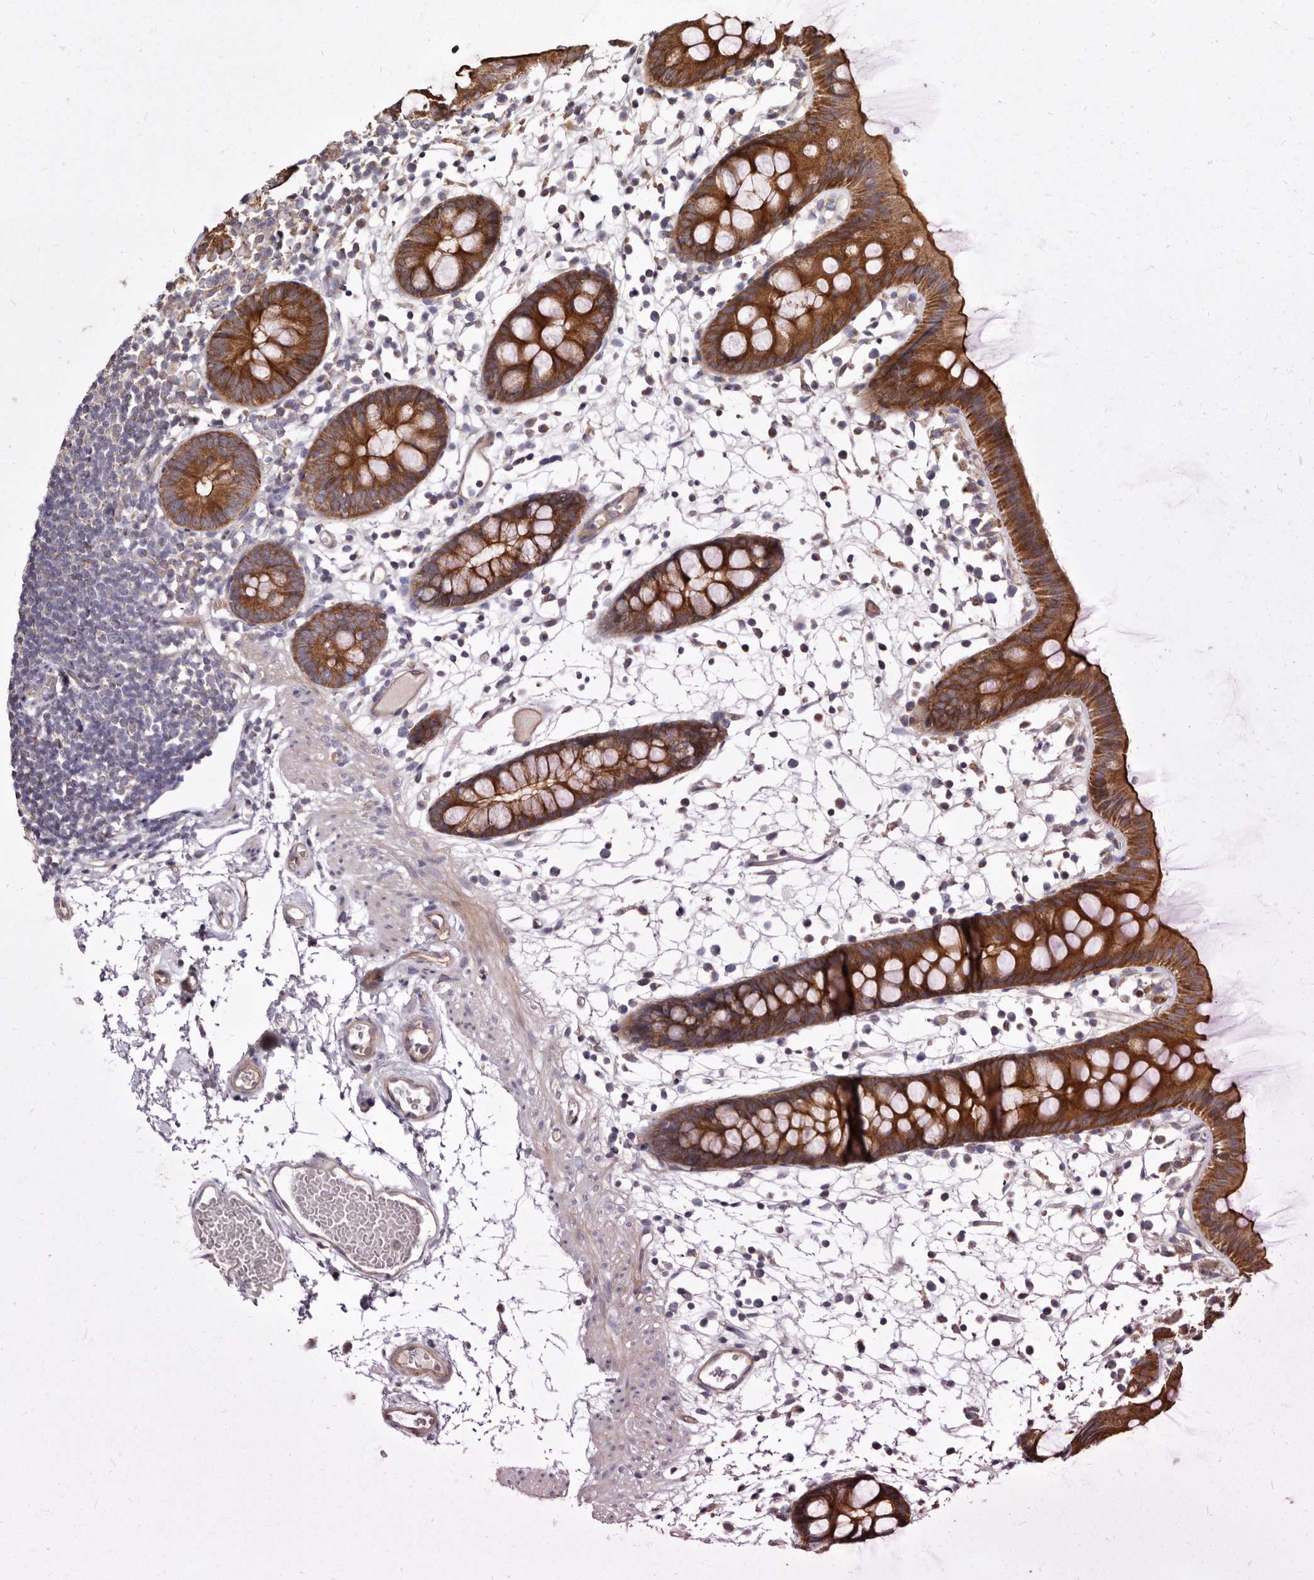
{"staining": {"intensity": "moderate", "quantity": ">75%", "location": "cytoplasmic/membranous"}, "tissue": "colon", "cell_type": "Endothelial cells", "image_type": "normal", "snomed": [{"axis": "morphology", "description": "Normal tissue, NOS"}, {"axis": "topography", "description": "Colon"}], "caption": "The photomicrograph exhibits a brown stain indicating the presence of a protein in the cytoplasmic/membranous of endothelial cells in colon. (DAB = brown stain, brightfield microscopy at high magnification).", "gene": "BAIAP2L1", "patient": {"sex": "male", "age": 56}}